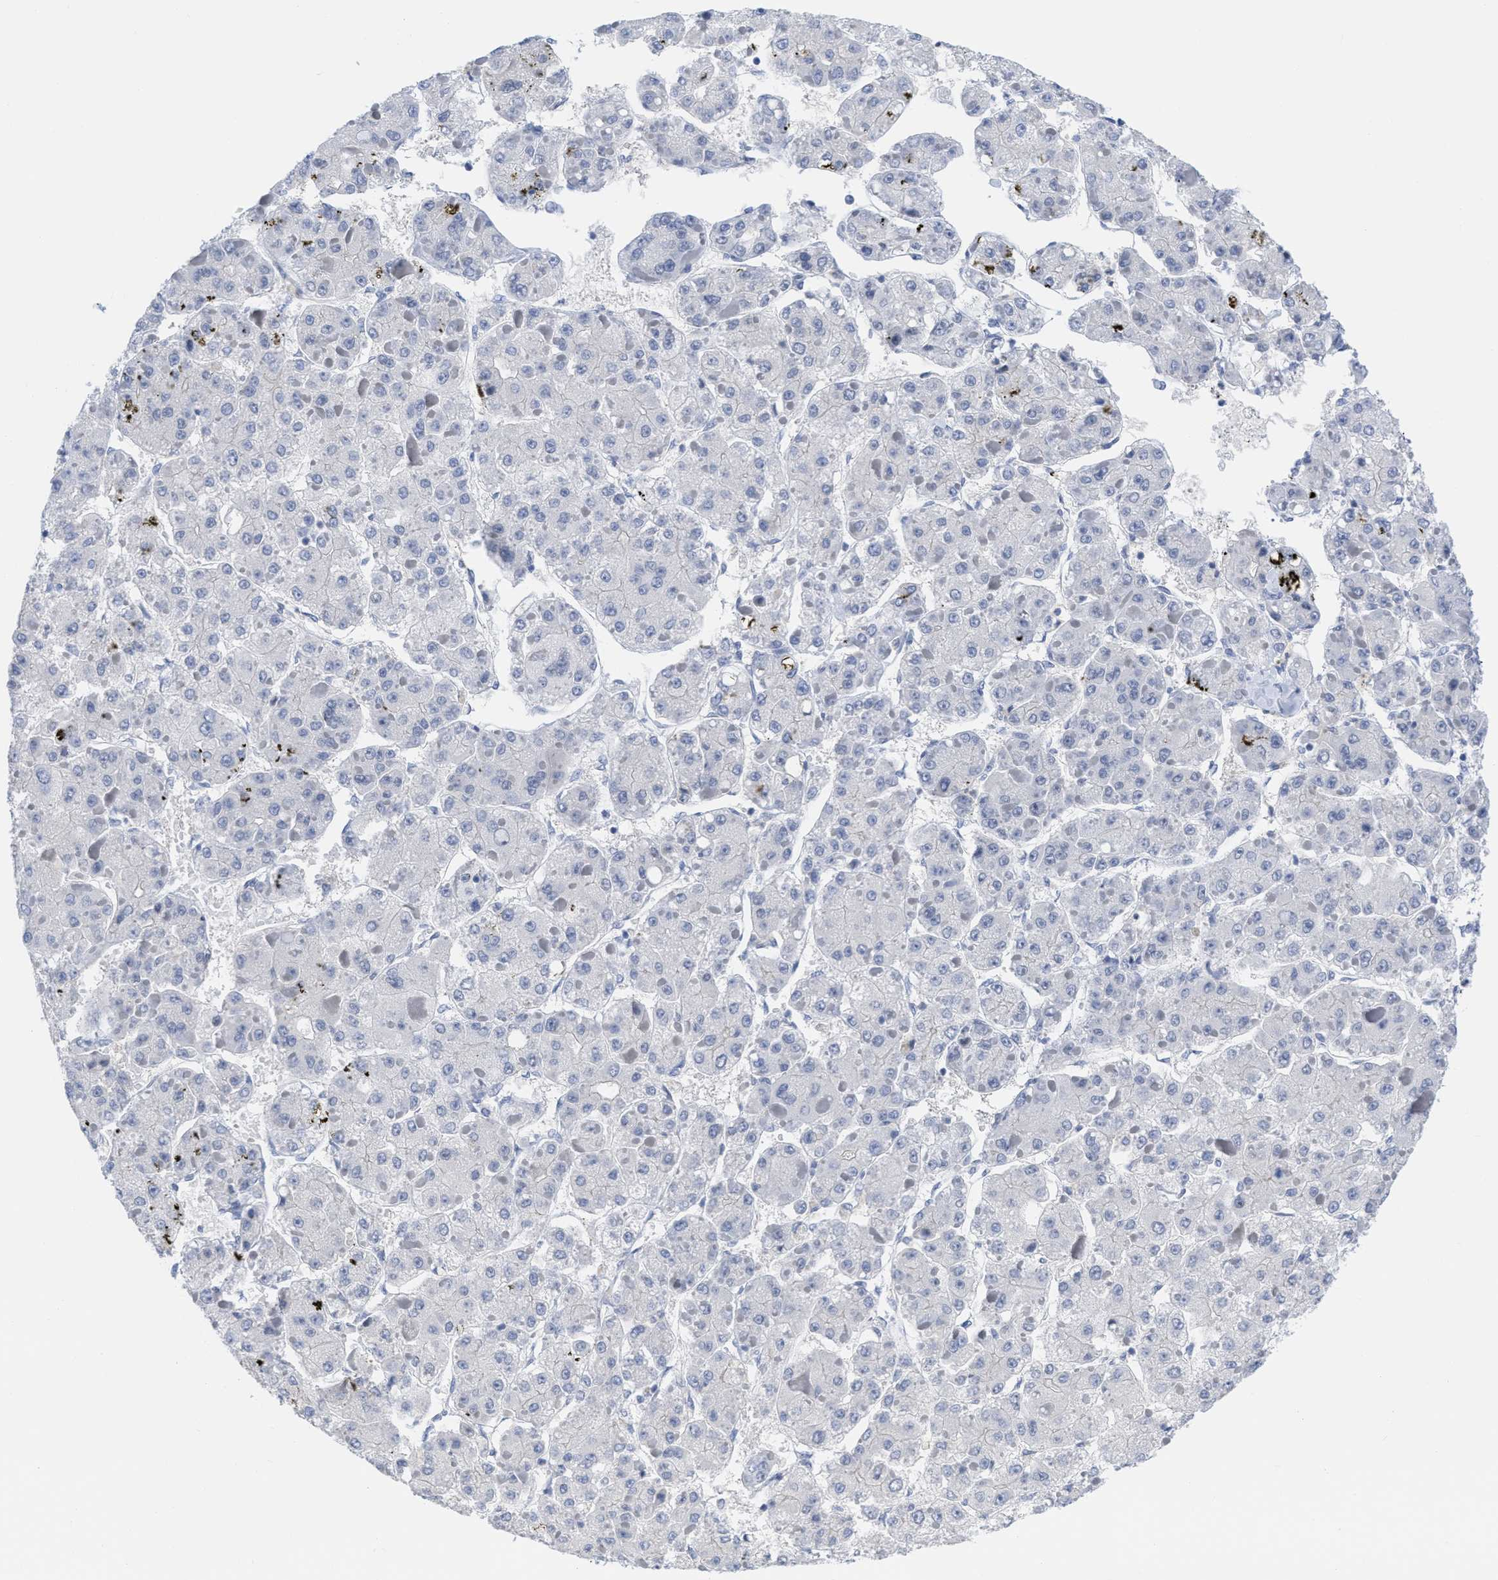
{"staining": {"intensity": "negative", "quantity": "none", "location": "none"}, "tissue": "liver cancer", "cell_type": "Tumor cells", "image_type": "cancer", "snomed": [{"axis": "morphology", "description": "Carcinoma, Hepatocellular, NOS"}, {"axis": "topography", "description": "Liver"}], "caption": "Immunohistochemistry micrograph of neoplastic tissue: human hepatocellular carcinoma (liver) stained with DAB demonstrates no significant protein expression in tumor cells. Nuclei are stained in blue.", "gene": "ACKR1", "patient": {"sex": "female", "age": 73}}